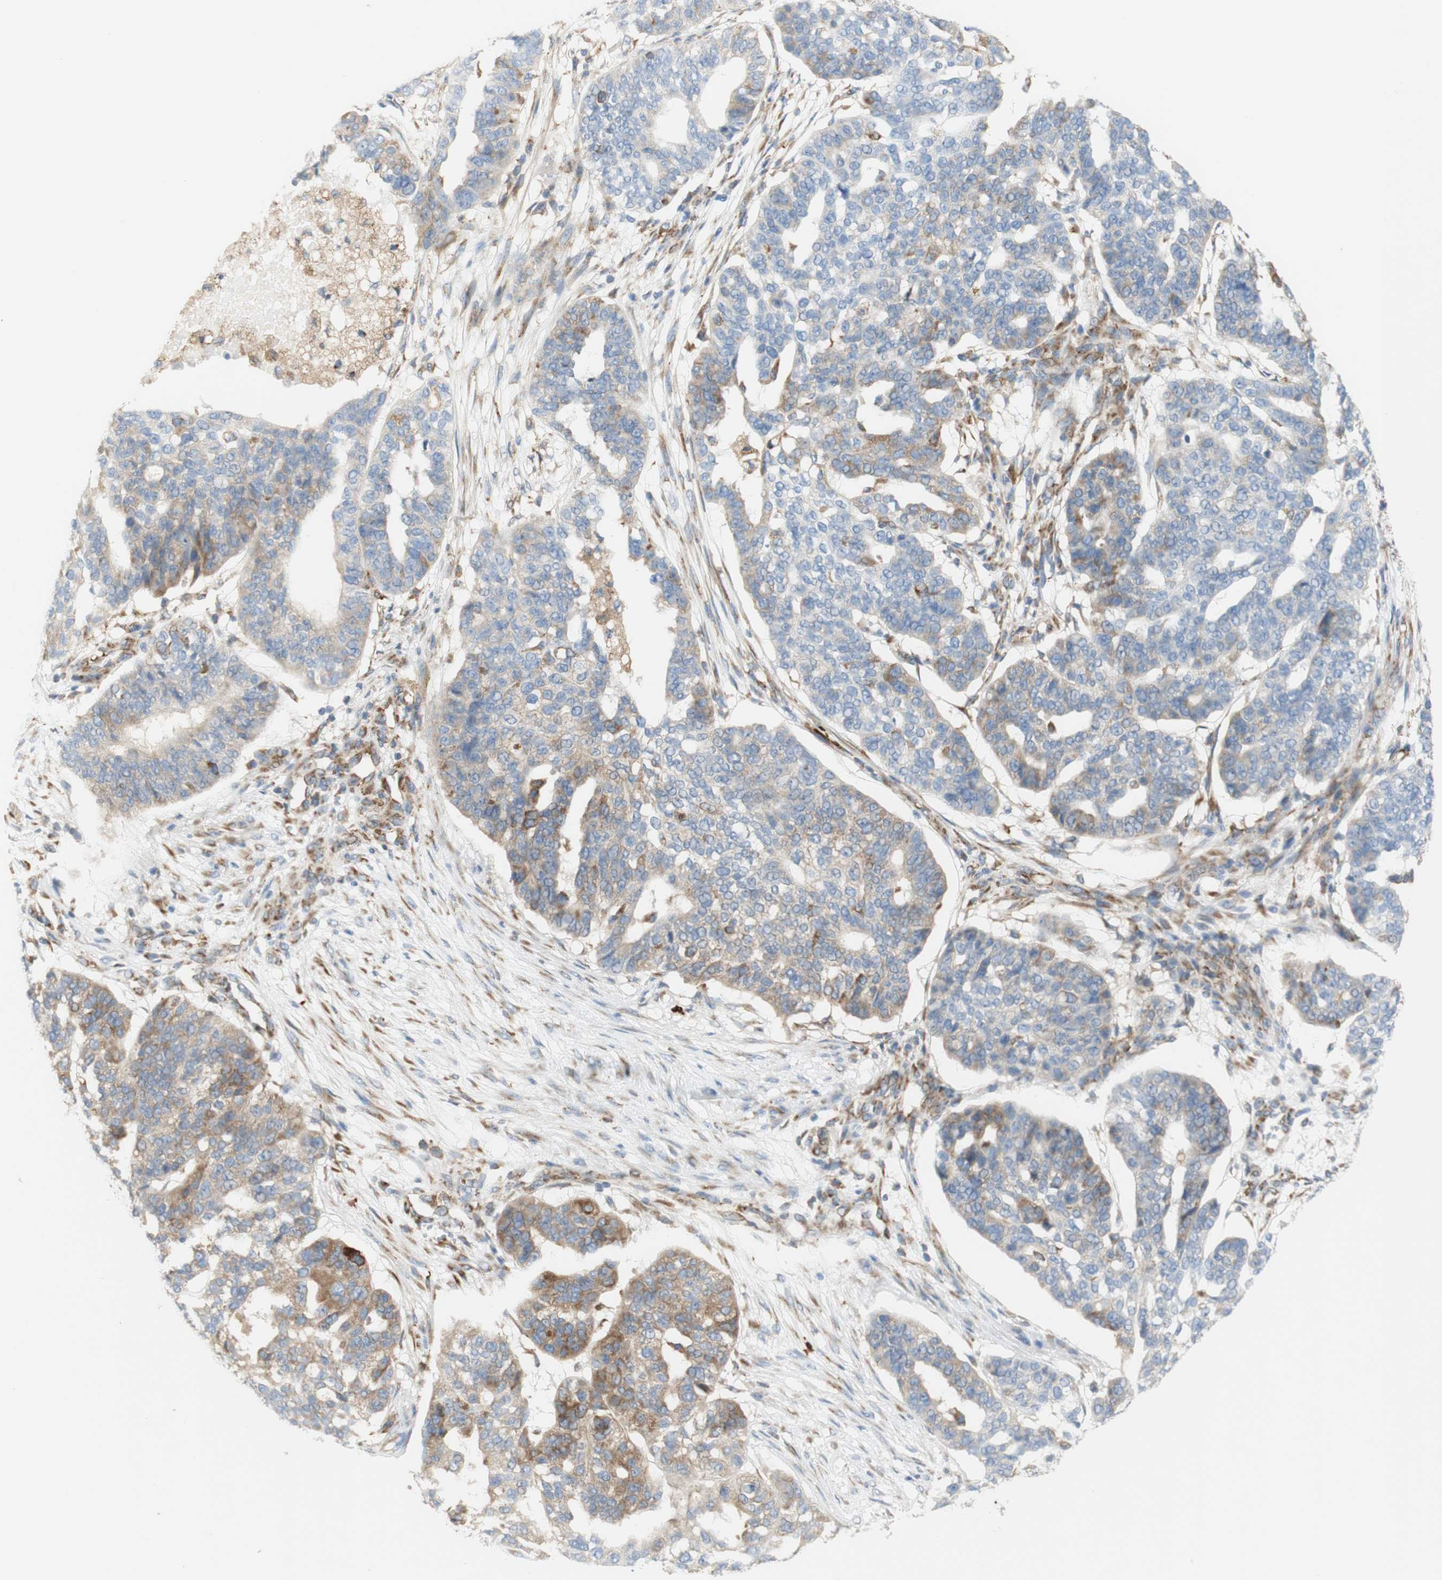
{"staining": {"intensity": "moderate", "quantity": "<25%", "location": "cytoplasmic/membranous"}, "tissue": "ovarian cancer", "cell_type": "Tumor cells", "image_type": "cancer", "snomed": [{"axis": "morphology", "description": "Cystadenocarcinoma, serous, NOS"}, {"axis": "topography", "description": "Ovary"}], "caption": "The immunohistochemical stain highlights moderate cytoplasmic/membranous staining in tumor cells of ovarian cancer tissue. Using DAB (3,3'-diaminobenzidine) (brown) and hematoxylin (blue) stains, captured at high magnification using brightfield microscopy.", "gene": "MANF", "patient": {"sex": "female", "age": 59}}